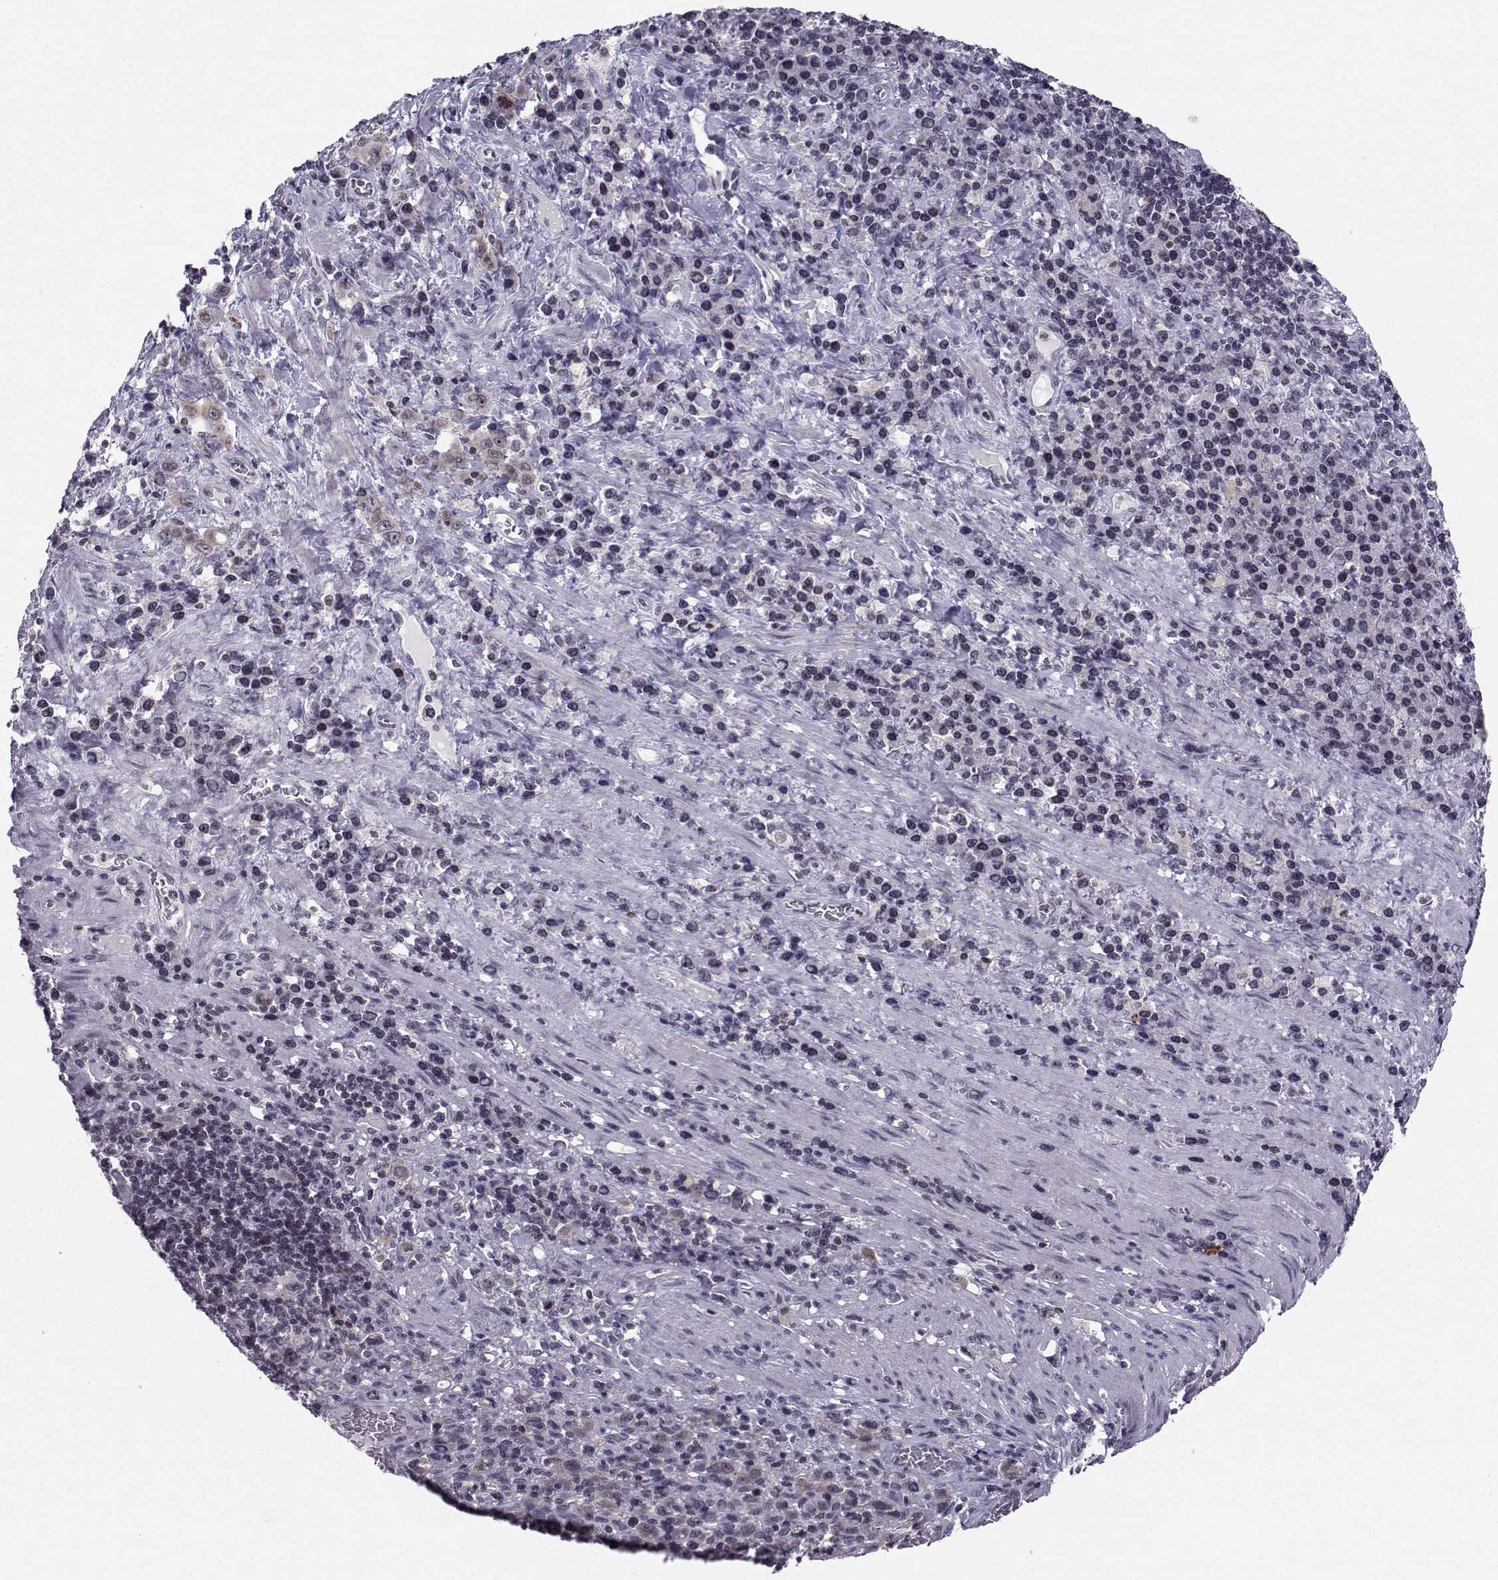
{"staining": {"intensity": "negative", "quantity": "none", "location": "none"}, "tissue": "stomach cancer", "cell_type": "Tumor cells", "image_type": "cancer", "snomed": [{"axis": "morphology", "description": "Adenocarcinoma, NOS"}, {"axis": "topography", "description": "Stomach, upper"}], "caption": "This is a histopathology image of IHC staining of stomach adenocarcinoma, which shows no expression in tumor cells.", "gene": "MARCHF4", "patient": {"sex": "male", "age": 75}}